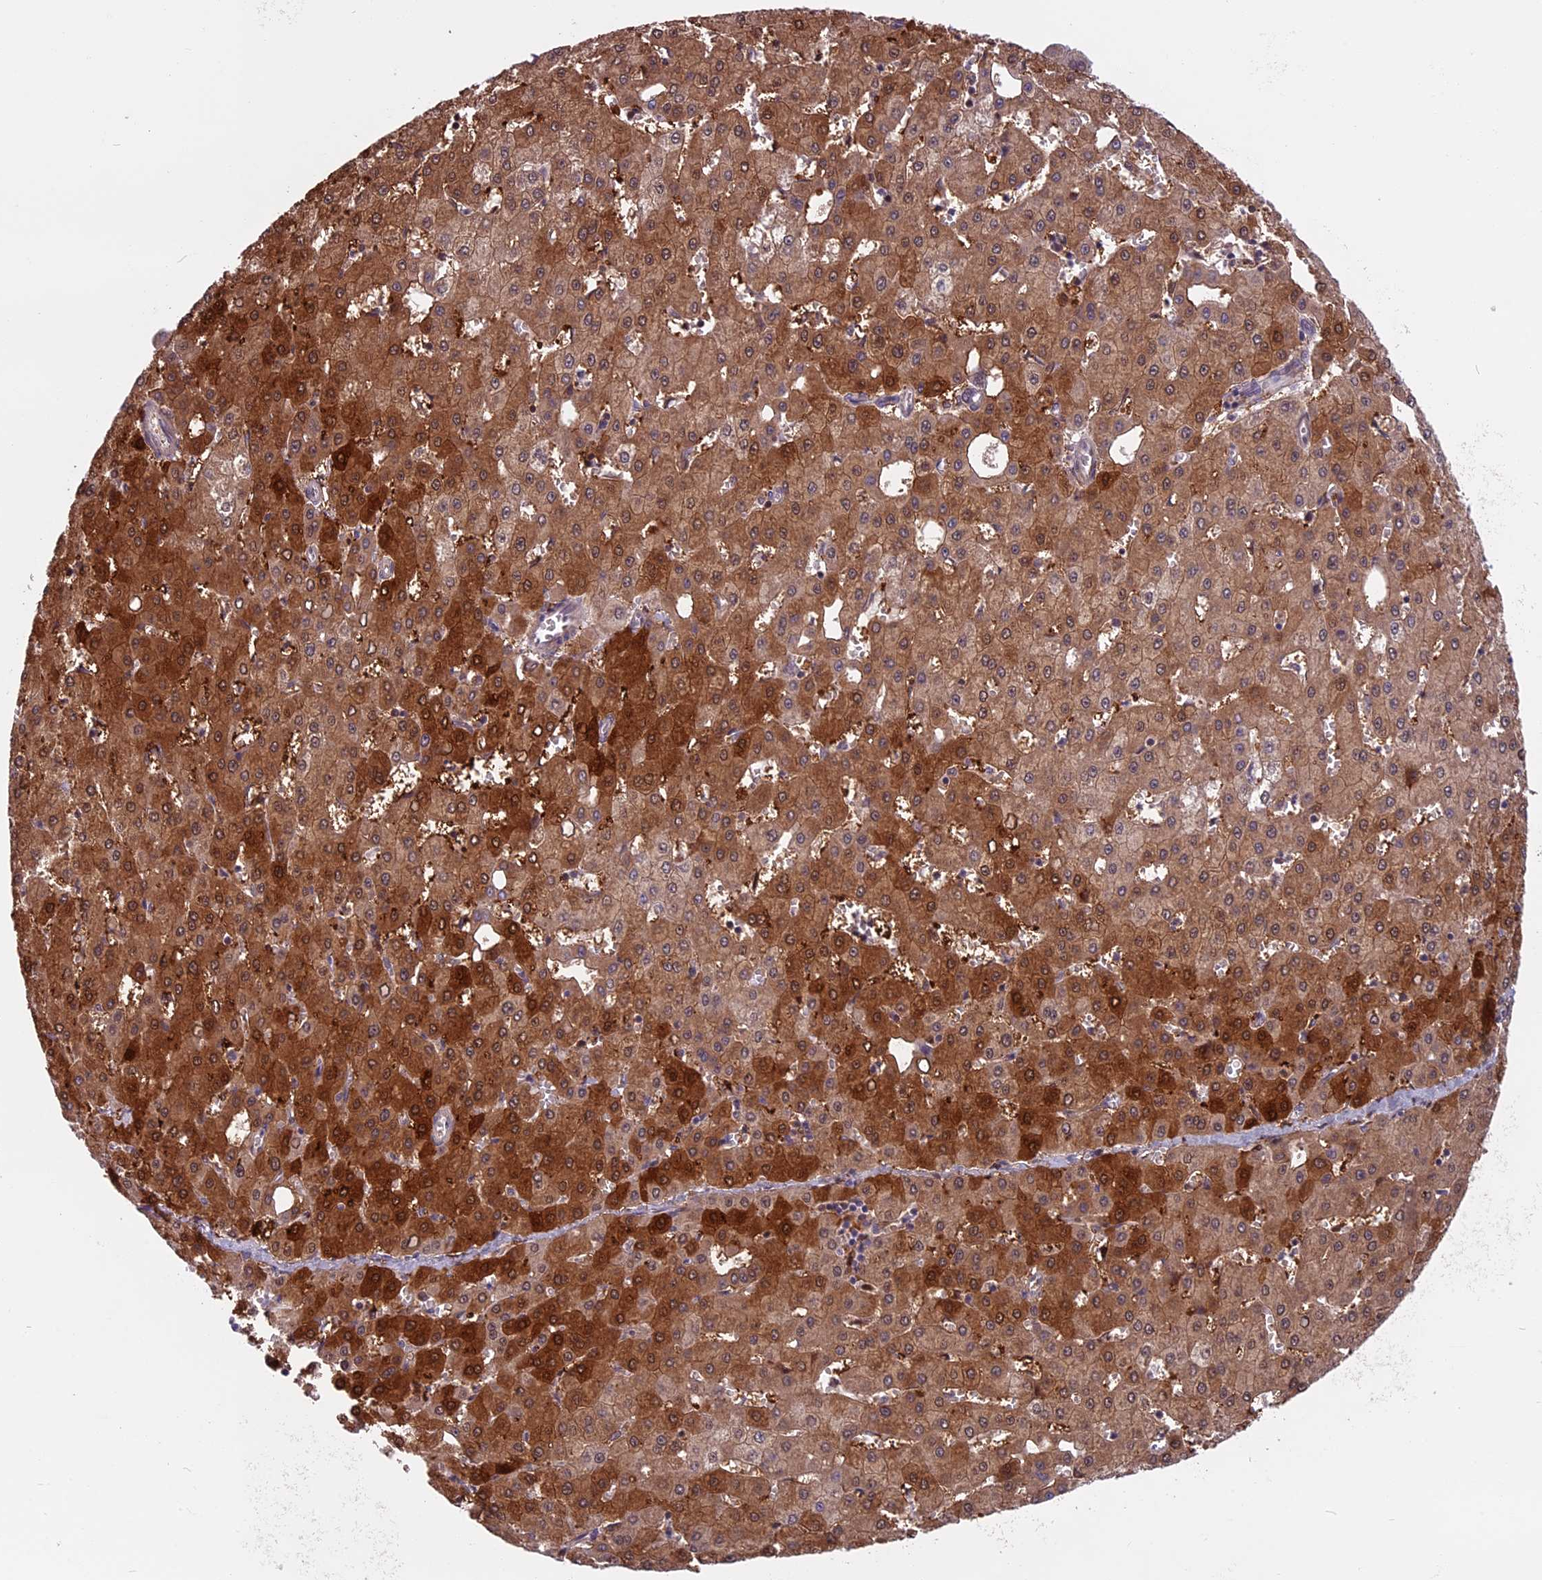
{"staining": {"intensity": "strong", "quantity": ">75%", "location": "cytoplasmic/membranous,nuclear"}, "tissue": "liver cancer", "cell_type": "Tumor cells", "image_type": "cancer", "snomed": [{"axis": "morphology", "description": "Carcinoma, Hepatocellular, NOS"}, {"axis": "topography", "description": "Liver"}], "caption": "Immunohistochemistry (IHC) (DAB) staining of human hepatocellular carcinoma (liver) displays strong cytoplasmic/membranous and nuclear protein staining in about >75% of tumor cells.", "gene": "DCTN5", "patient": {"sex": "male", "age": 47}}